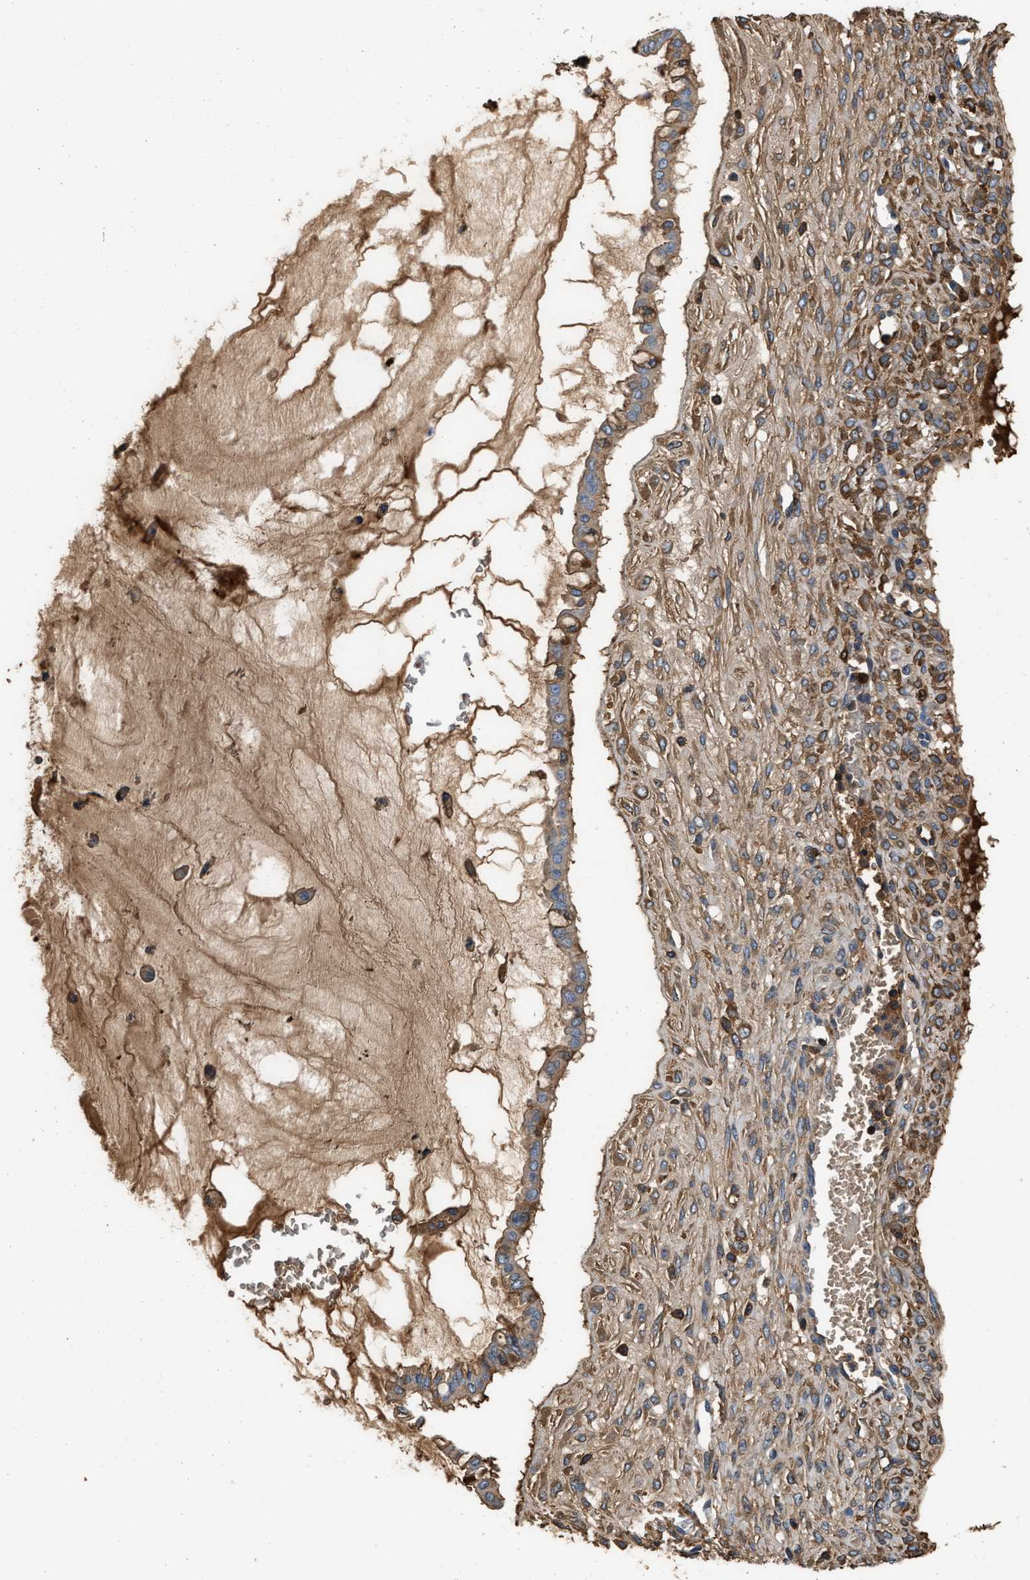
{"staining": {"intensity": "moderate", "quantity": ">75%", "location": "cytoplasmic/membranous"}, "tissue": "ovarian cancer", "cell_type": "Tumor cells", "image_type": "cancer", "snomed": [{"axis": "morphology", "description": "Cystadenocarcinoma, mucinous, NOS"}, {"axis": "topography", "description": "Ovary"}], "caption": "Ovarian mucinous cystadenocarcinoma stained with a protein marker reveals moderate staining in tumor cells.", "gene": "C3", "patient": {"sex": "female", "age": 73}}